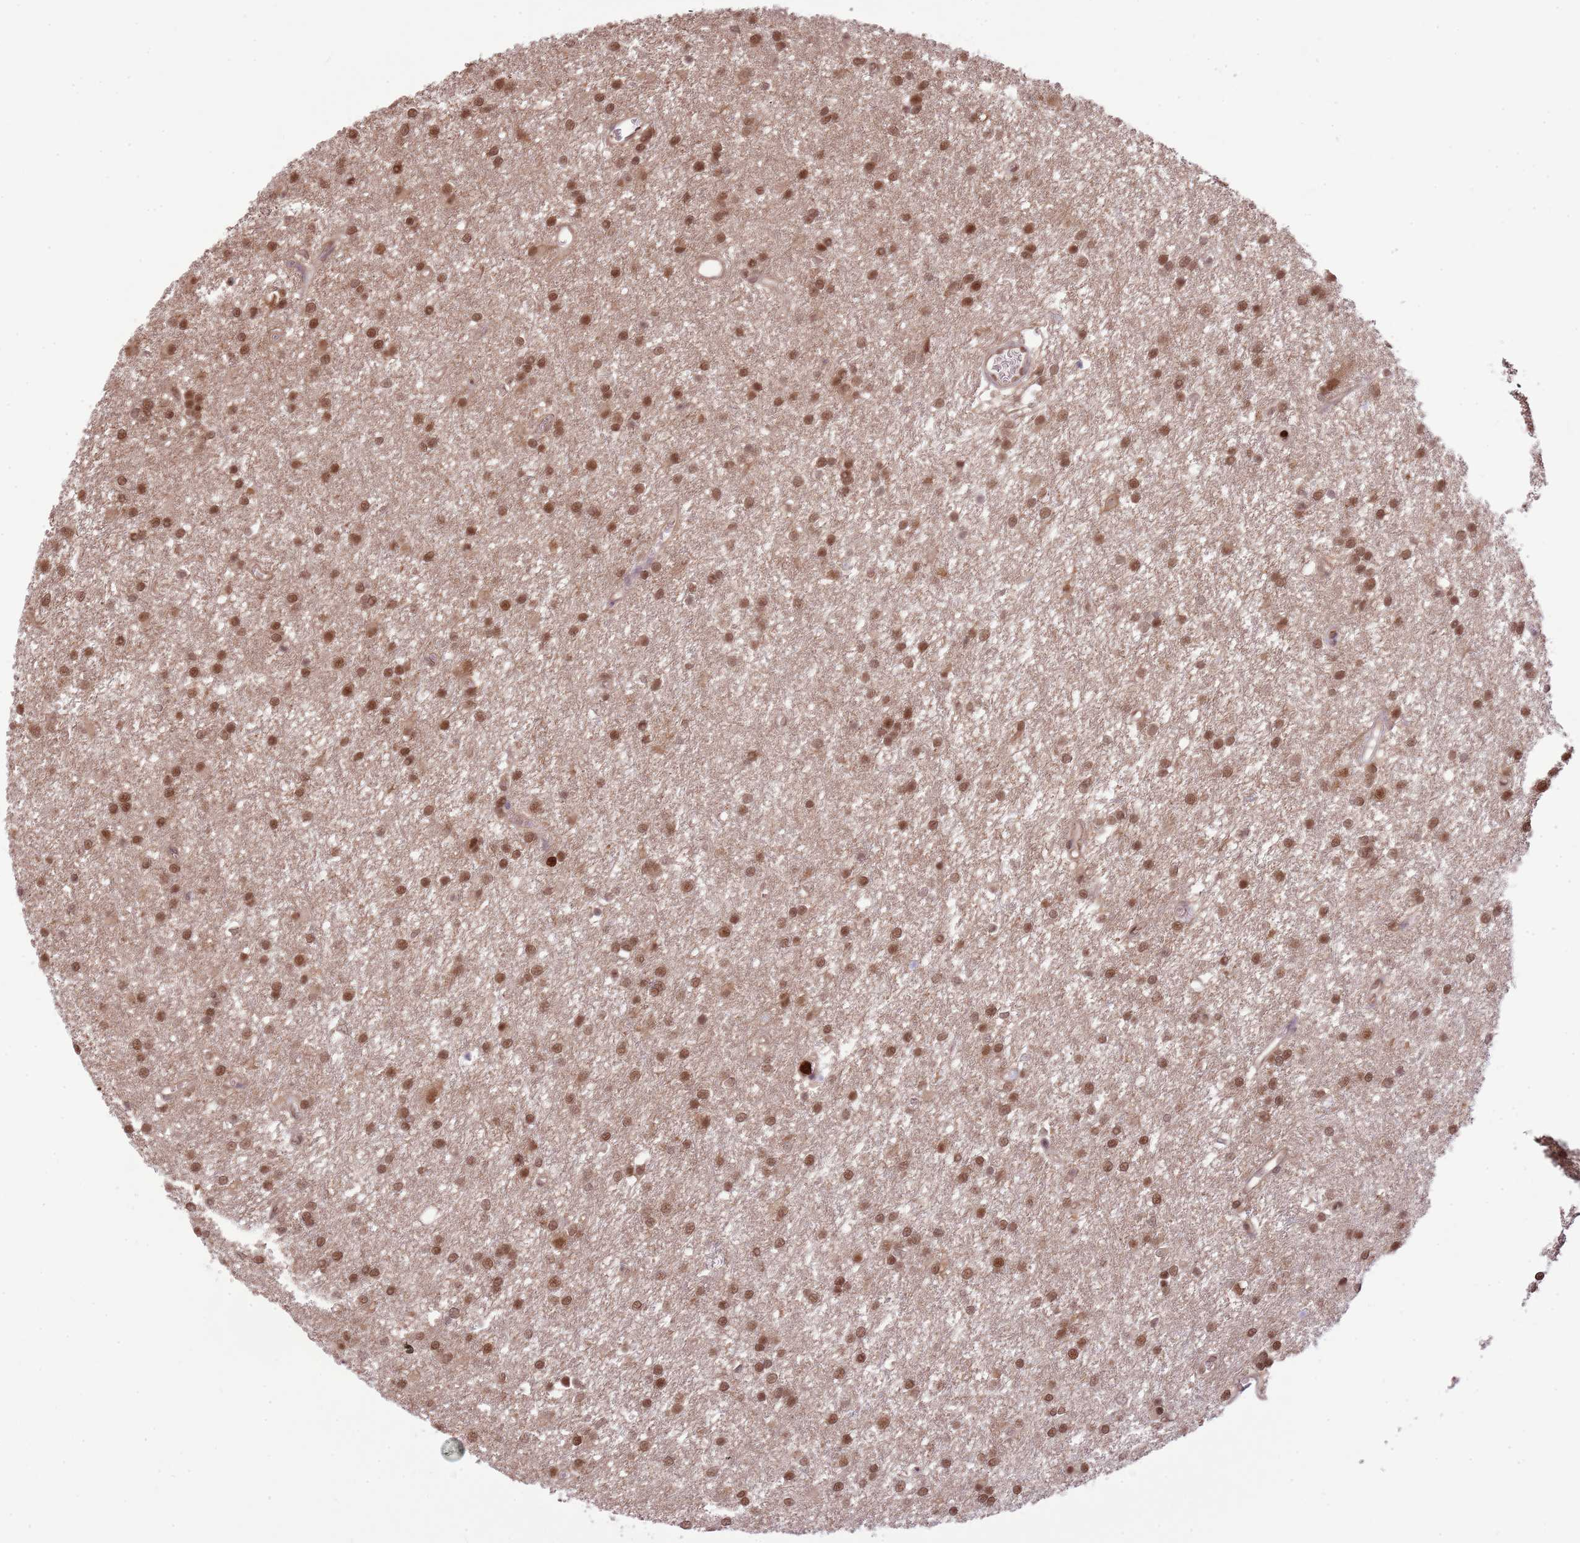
{"staining": {"intensity": "moderate", "quantity": ">75%", "location": "nuclear"}, "tissue": "glioma", "cell_type": "Tumor cells", "image_type": "cancer", "snomed": [{"axis": "morphology", "description": "Glioma, malignant, High grade"}, {"axis": "topography", "description": "Brain"}], "caption": "Glioma stained with a brown dye demonstrates moderate nuclear positive expression in about >75% of tumor cells.", "gene": "AMIGO1", "patient": {"sex": "female", "age": 50}}